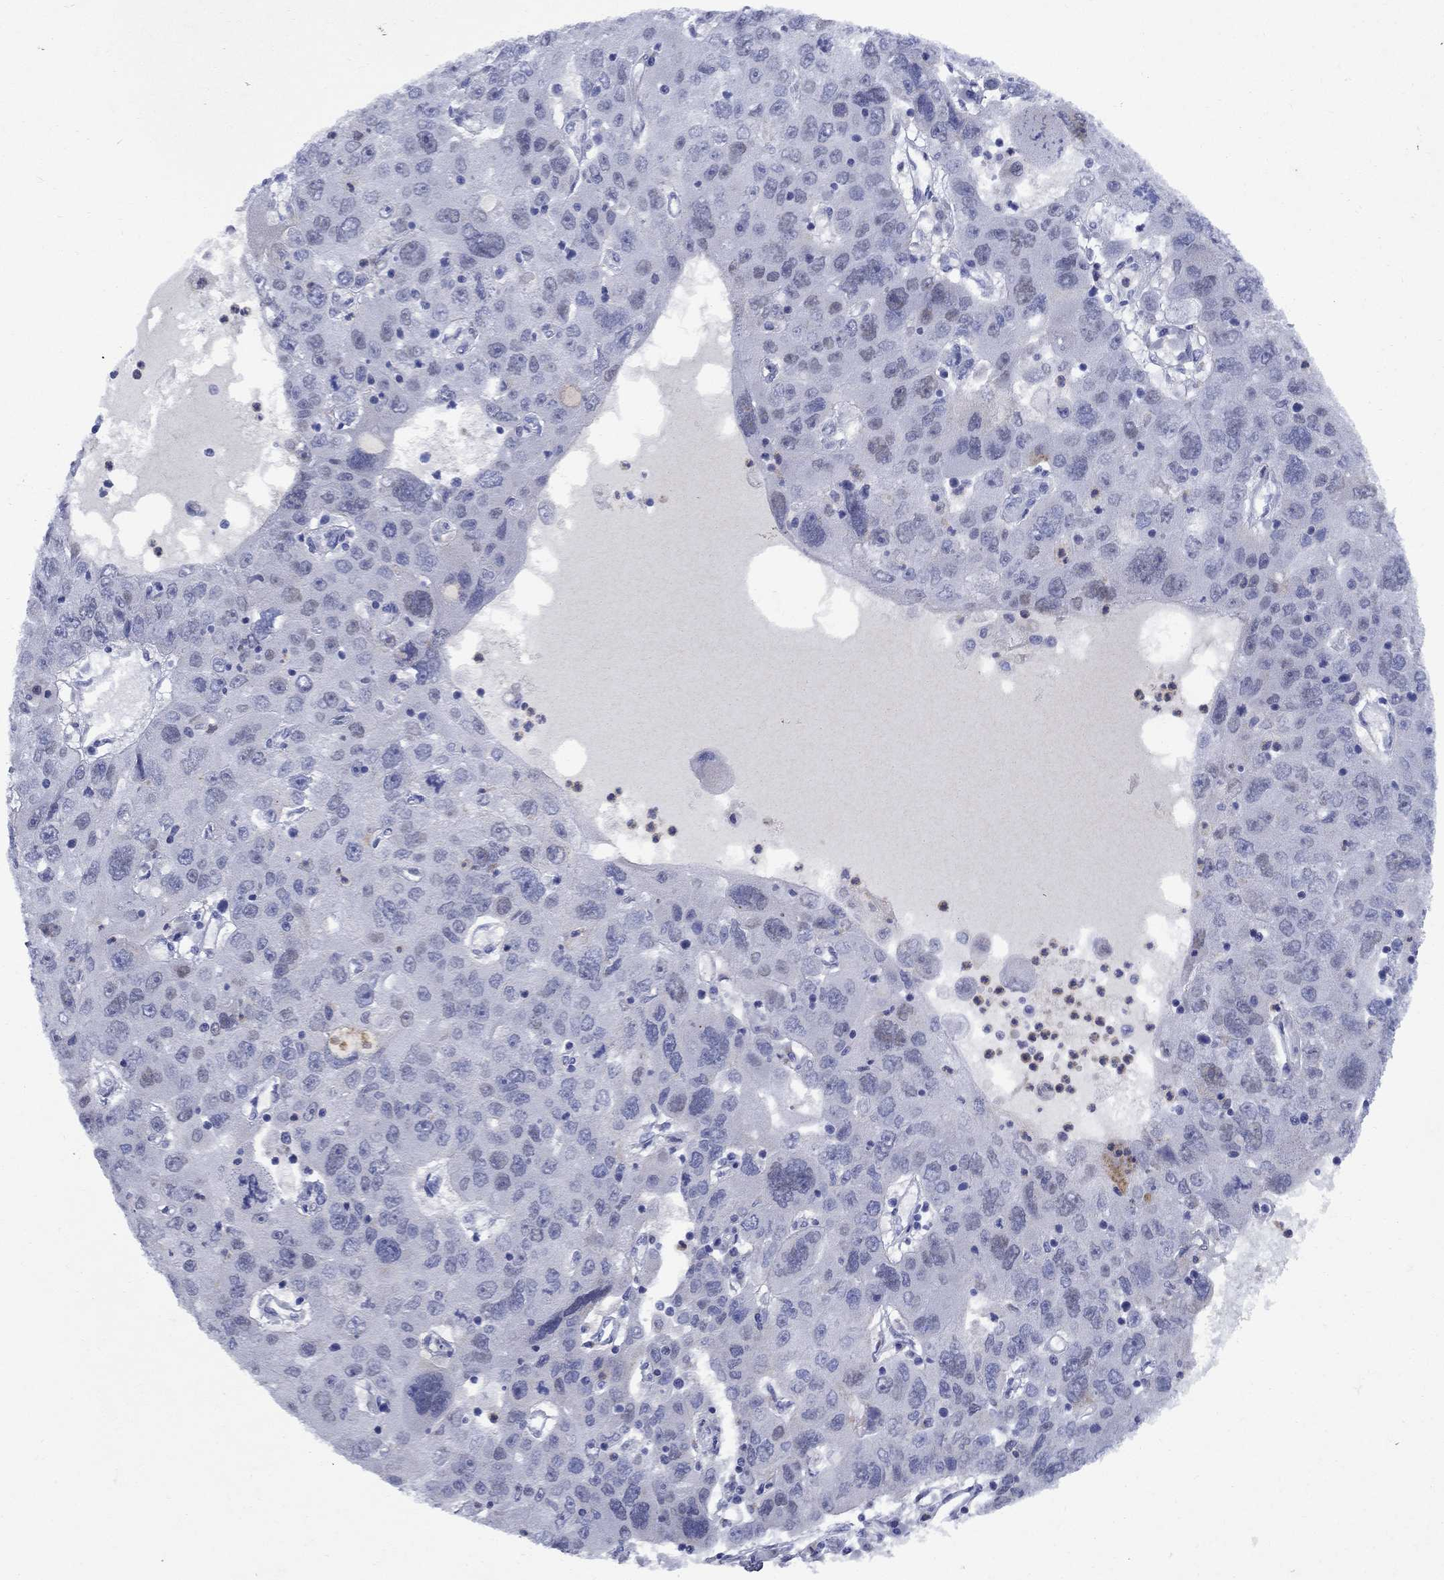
{"staining": {"intensity": "negative", "quantity": "none", "location": "none"}, "tissue": "stomach cancer", "cell_type": "Tumor cells", "image_type": "cancer", "snomed": [{"axis": "morphology", "description": "Adenocarcinoma, NOS"}, {"axis": "topography", "description": "Stomach"}], "caption": "Stomach cancer (adenocarcinoma) was stained to show a protein in brown. There is no significant expression in tumor cells.", "gene": "STAB2", "patient": {"sex": "male", "age": 56}}